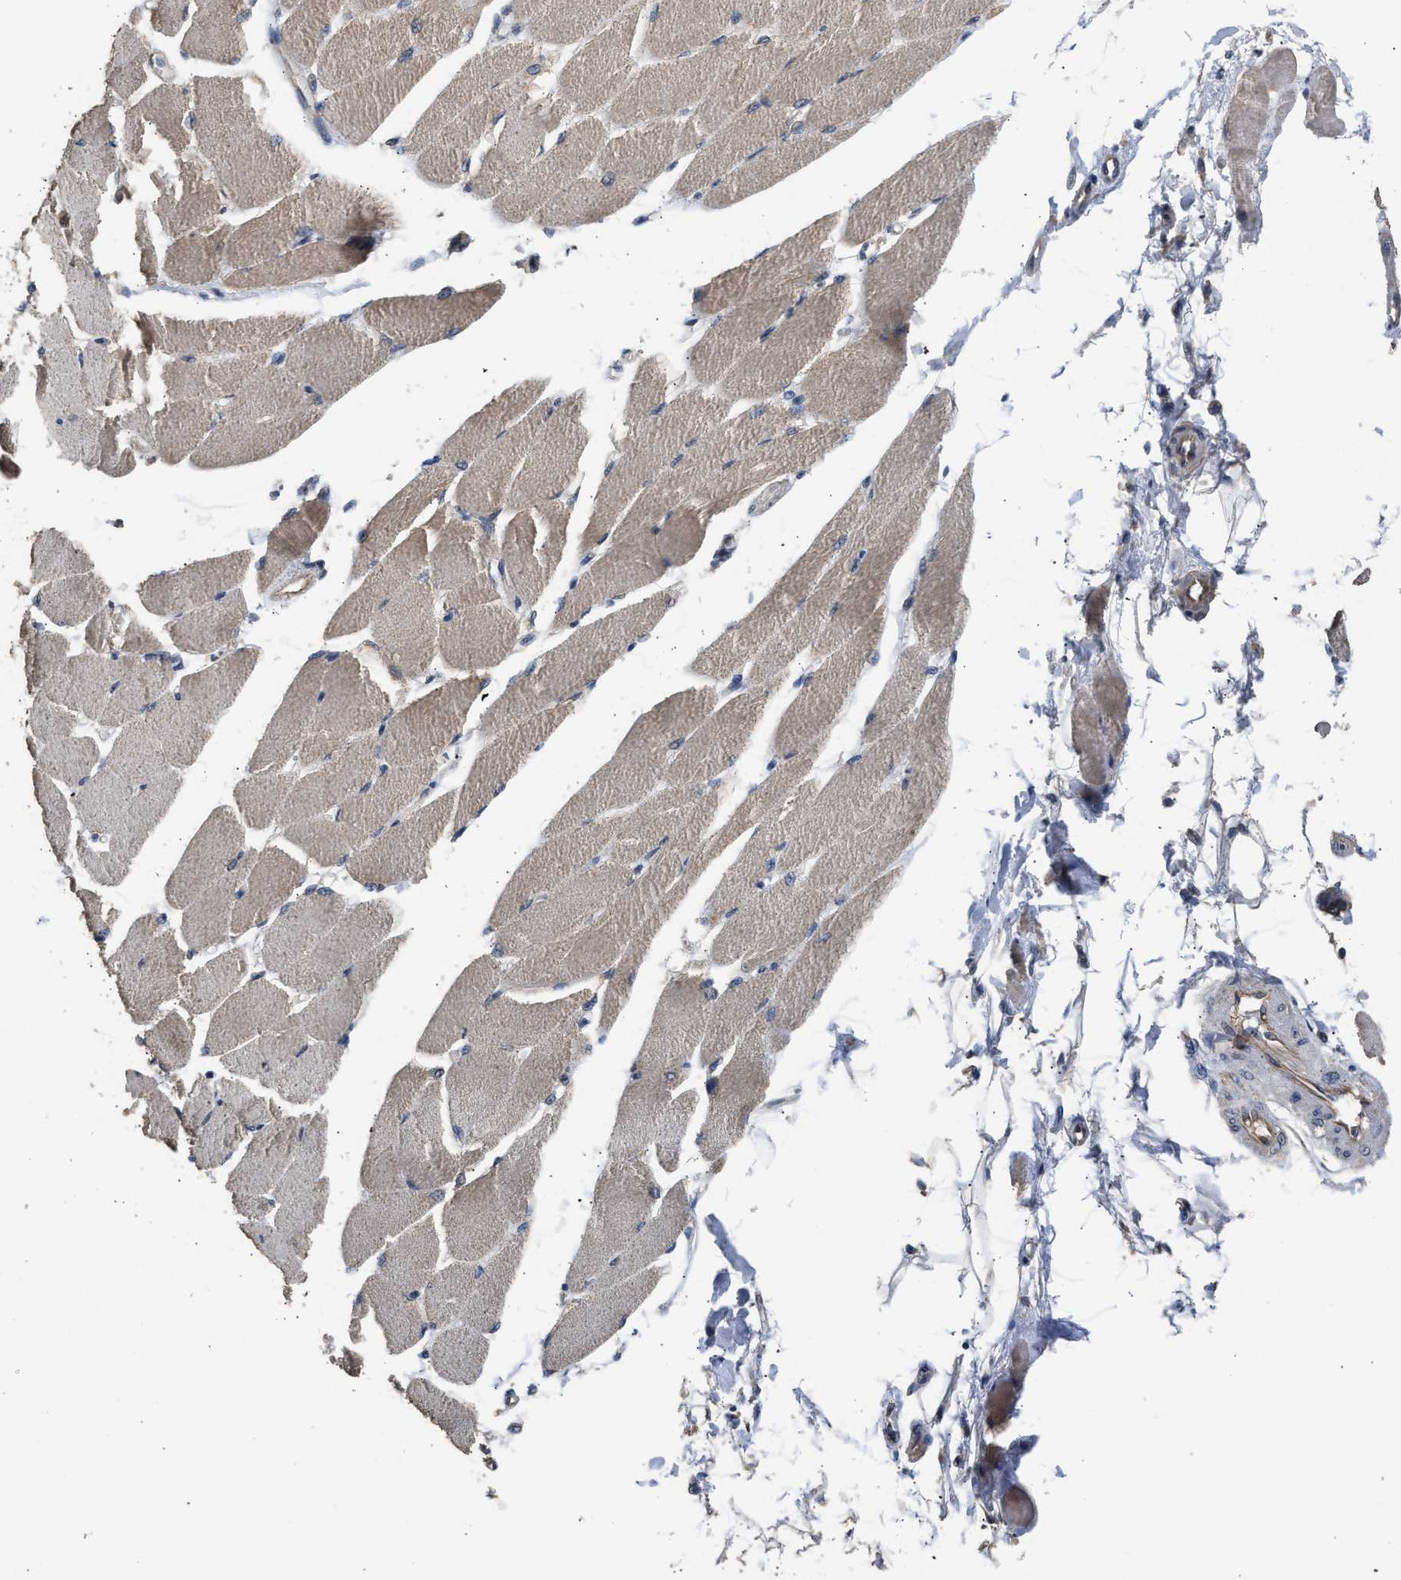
{"staining": {"intensity": "moderate", "quantity": ">75%", "location": "cytoplasmic/membranous"}, "tissue": "skeletal muscle", "cell_type": "Myocytes", "image_type": "normal", "snomed": [{"axis": "morphology", "description": "Normal tissue, NOS"}, {"axis": "topography", "description": "Skeletal muscle"}, {"axis": "topography", "description": "Peripheral nerve tissue"}], "caption": "Immunohistochemical staining of benign skeletal muscle reveals medium levels of moderate cytoplasmic/membranous expression in approximately >75% of myocytes.", "gene": "SPINT2", "patient": {"sex": "female", "age": 84}}